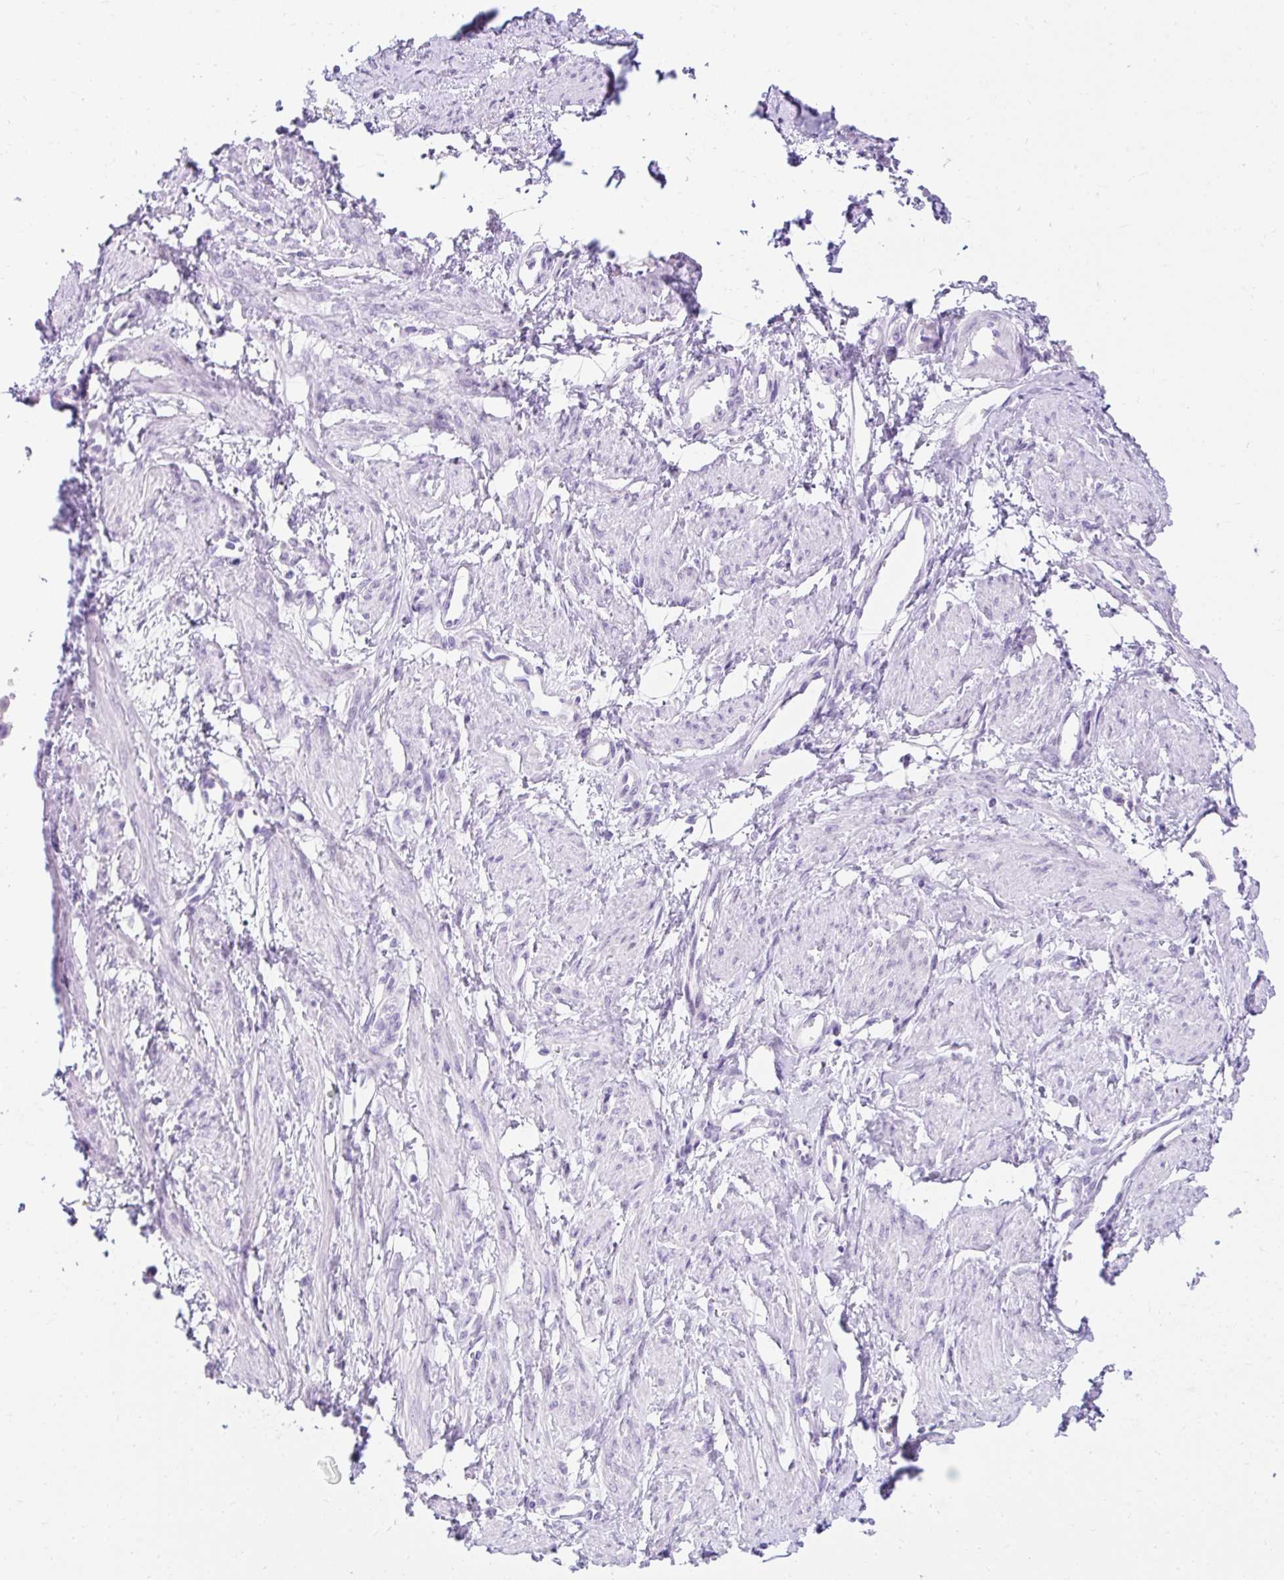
{"staining": {"intensity": "negative", "quantity": "none", "location": "none"}, "tissue": "smooth muscle", "cell_type": "Smooth muscle cells", "image_type": "normal", "snomed": [{"axis": "morphology", "description": "Normal tissue, NOS"}, {"axis": "topography", "description": "Smooth muscle"}, {"axis": "topography", "description": "Uterus"}], "caption": "IHC micrograph of benign human smooth muscle stained for a protein (brown), which displays no expression in smooth muscle cells.", "gene": "GOLGA8A", "patient": {"sex": "female", "age": 39}}